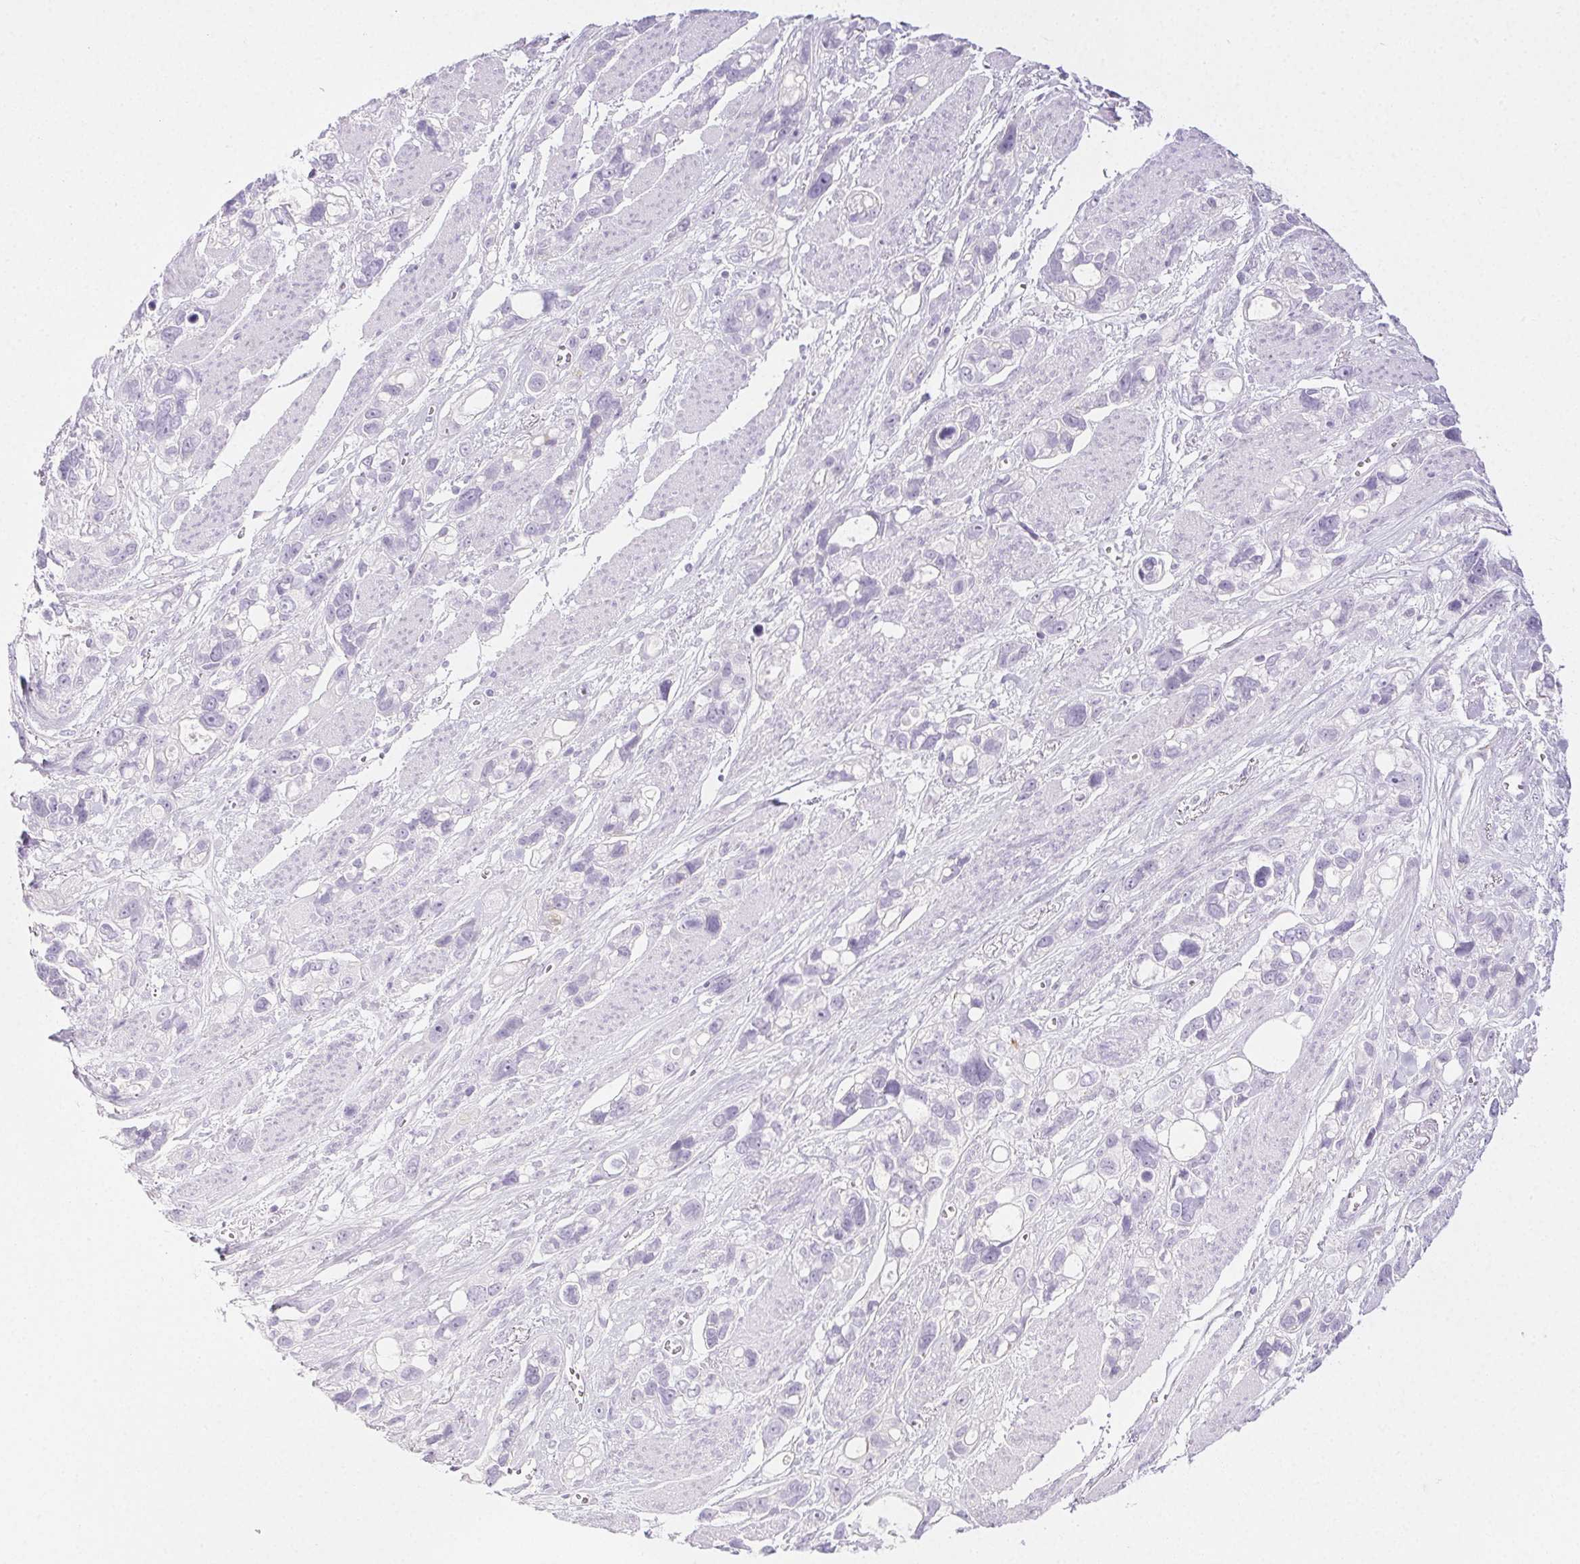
{"staining": {"intensity": "negative", "quantity": "none", "location": "none"}, "tissue": "stomach cancer", "cell_type": "Tumor cells", "image_type": "cancer", "snomed": [{"axis": "morphology", "description": "Adenocarcinoma, NOS"}, {"axis": "topography", "description": "Stomach, upper"}], "caption": "IHC of human adenocarcinoma (stomach) demonstrates no expression in tumor cells.", "gene": "PI3", "patient": {"sex": "female", "age": 81}}